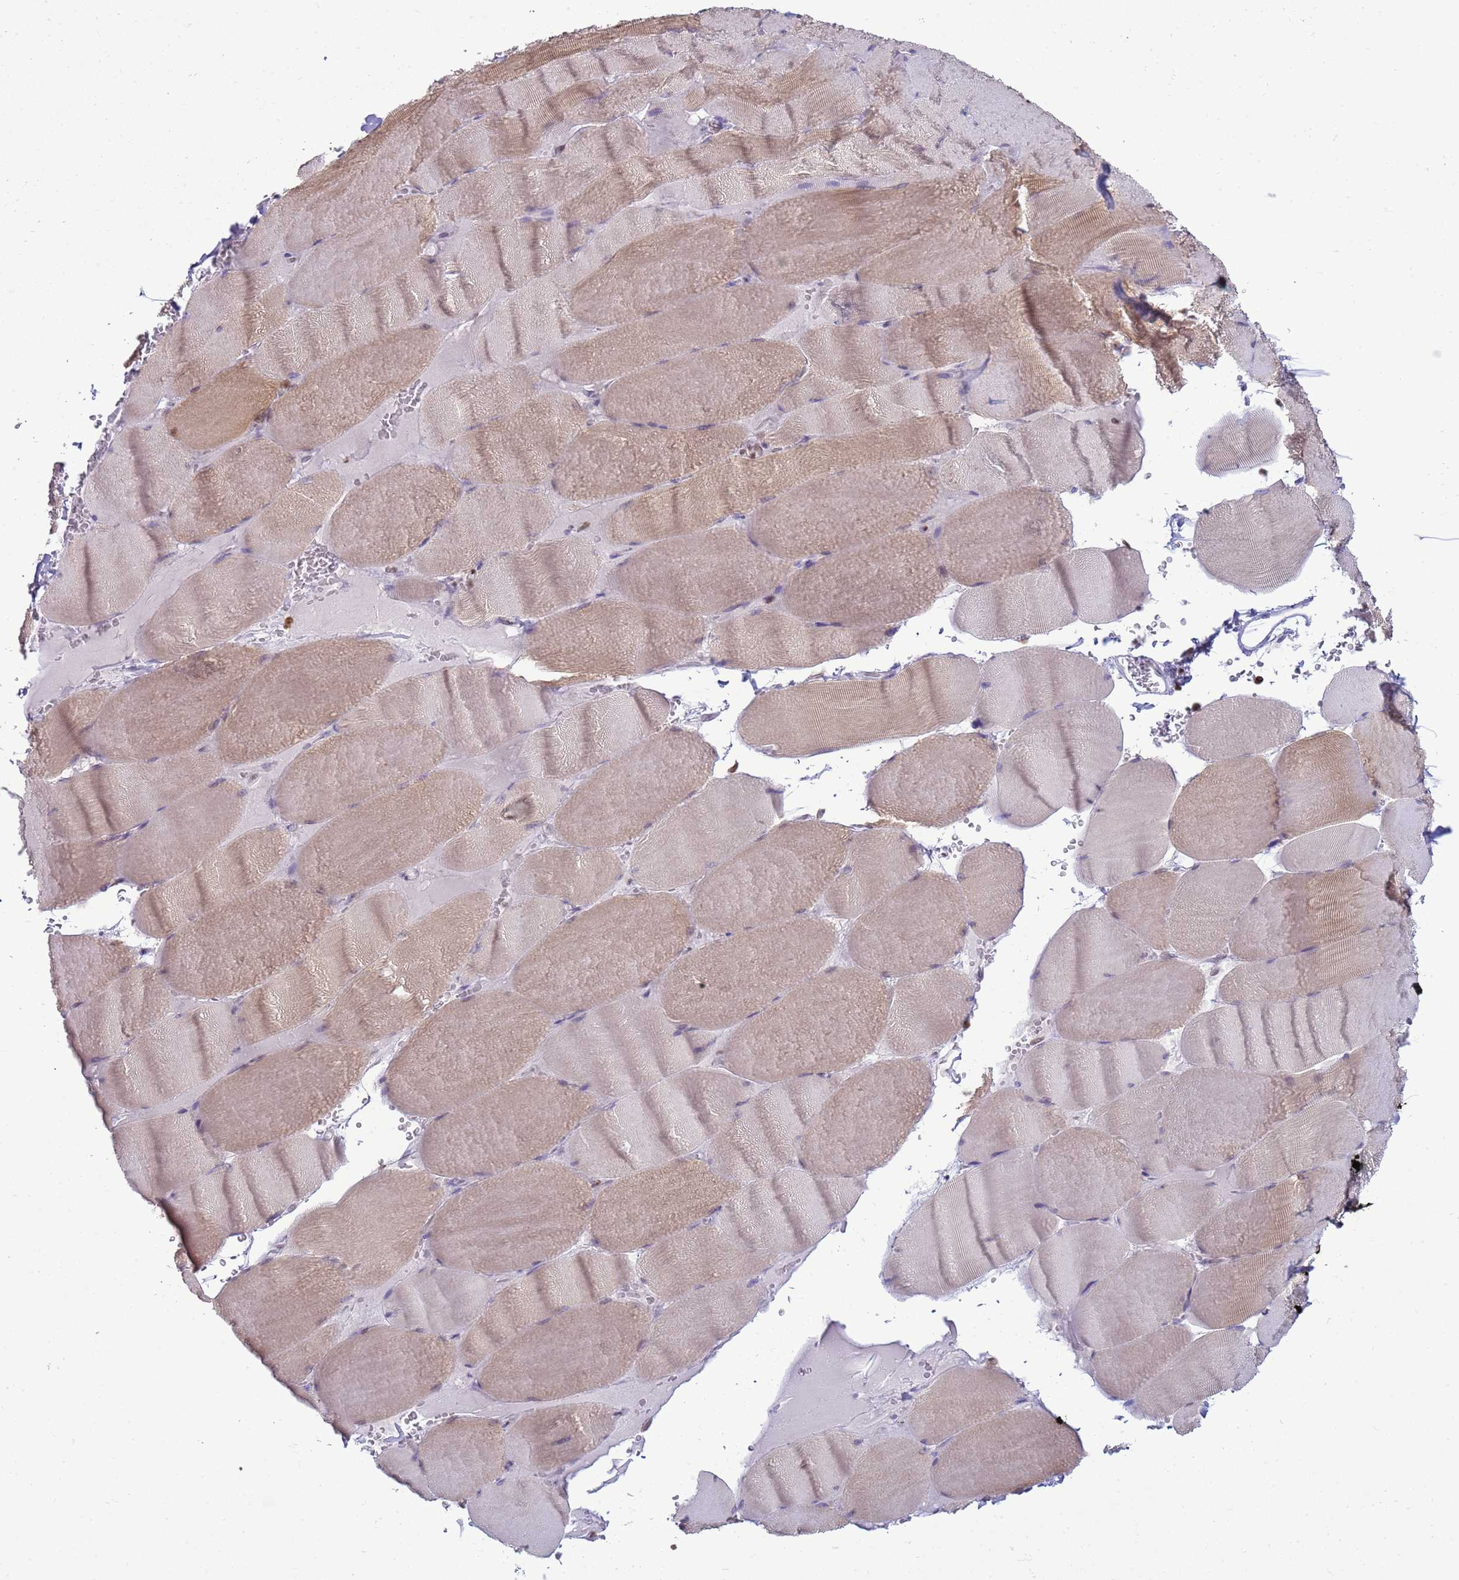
{"staining": {"intensity": "weak", "quantity": "25%-75%", "location": "cytoplasmic/membranous"}, "tissue": "skeletal muscle", "cell_type": "Myocytes", "image_type": "normal", "snomed": [{"axis": "morphology", "description": "Normal tissue, NOS"}, {"axis": "topography", "description": "Skeletal muscle"}, {"axis": "topography", "description": "Head-Neck"}], "caption": "Benign skeletal muscle displays weak cytoplasmic/membranous expression in about 25%-75% of myocytes.", "gene": "DHX37", "patient": {"sex": "male", "age": 66}}